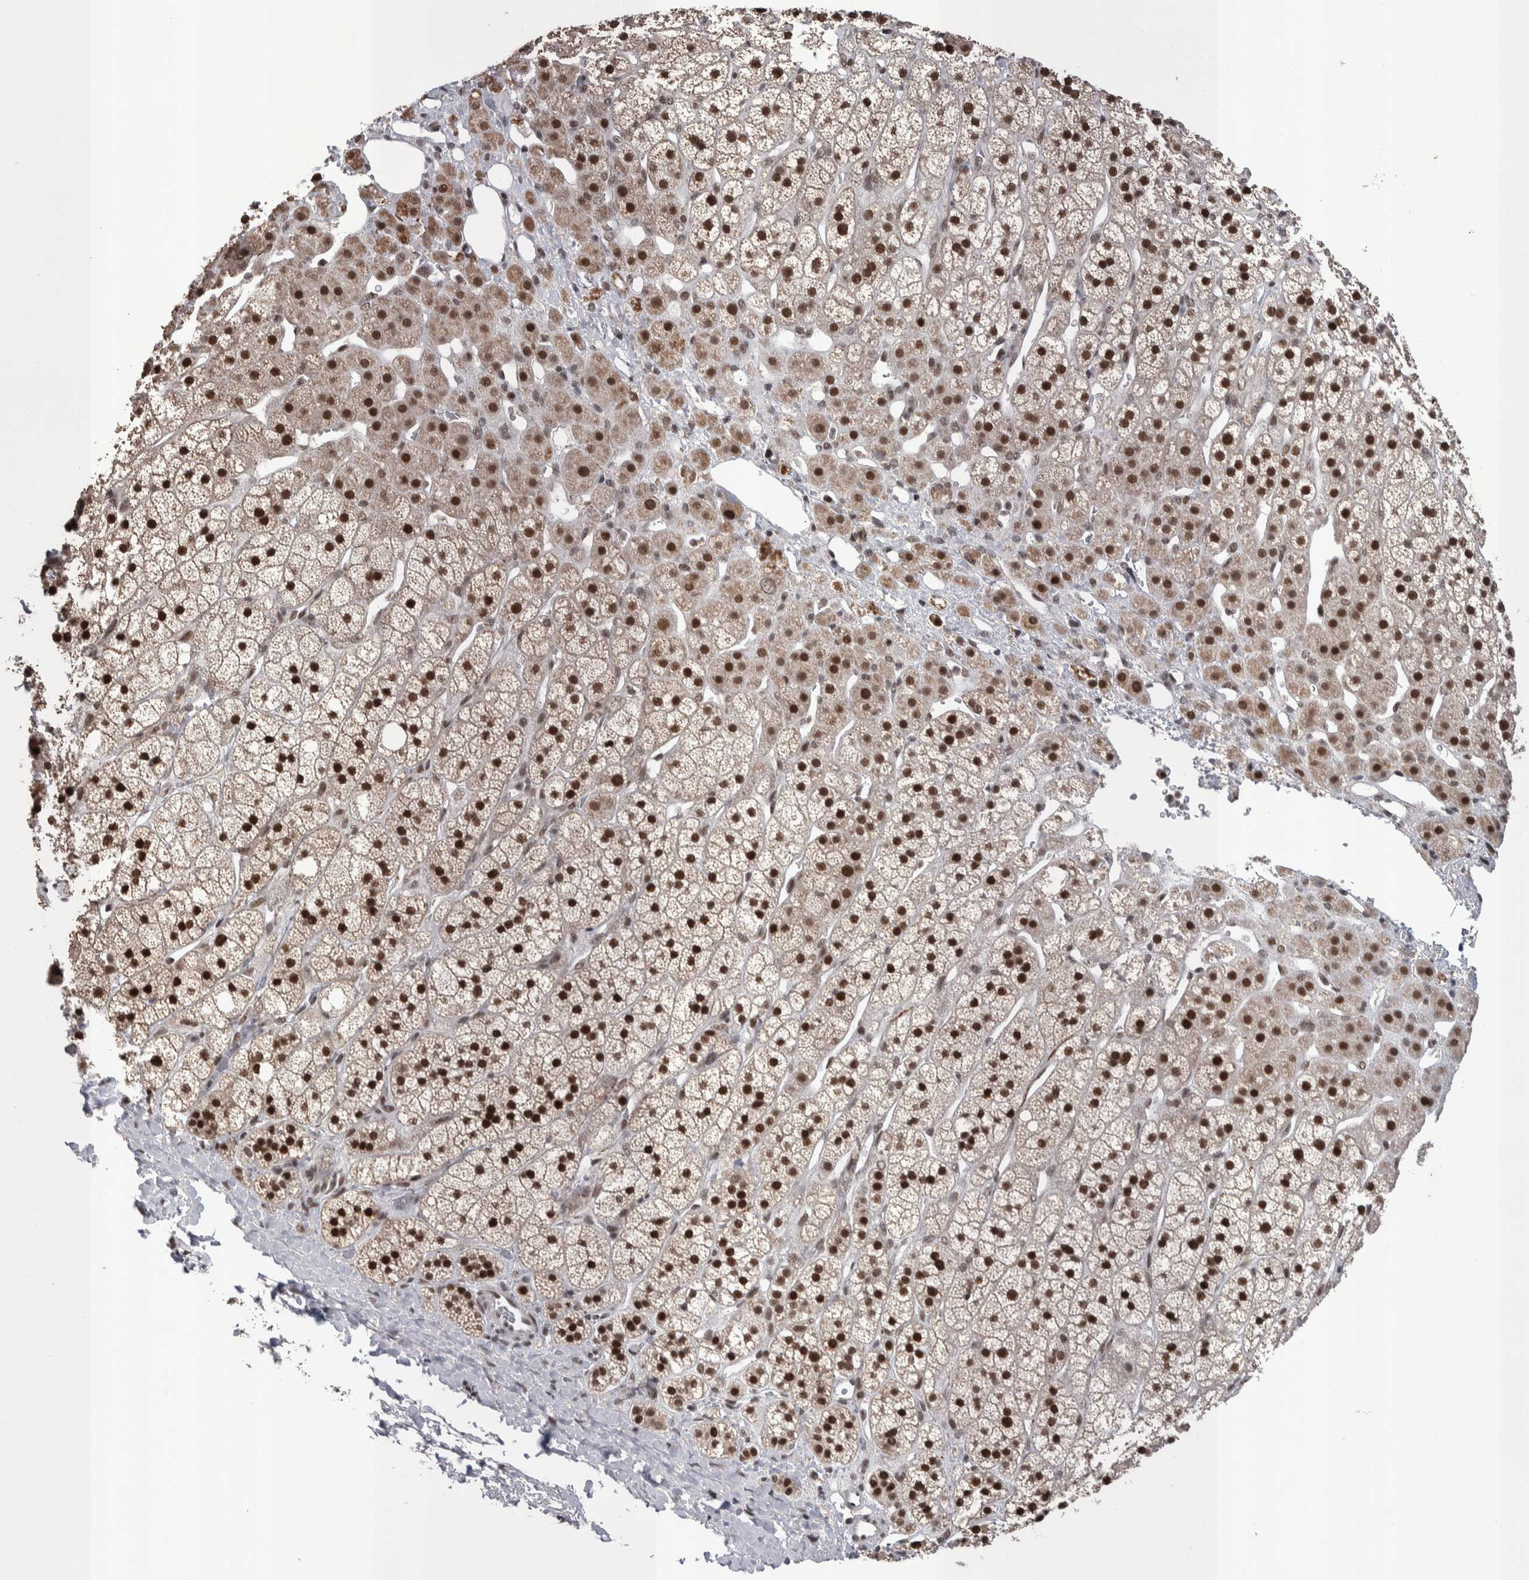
{"staining": {"intensity": "strong", "quantity": ">75%", "location": "cytoplasmic/membranous,nuclear"}, "tissue": "adrenal gland", "cell_type": "Glandular cells", "image_type": "normal", "snomed": [{"axis": "morphology", "description": "Normal tissue, NOS"}, {"axis": "topography", "description": "Adrenal gland"}], "caption": "High-magnification brightfield microscopy of unremarkable adrenal gland stained with DAB (3,3'-diaminobenzidine) (brown) and counterstained with hematoxylin (blue). glandular cells exhibit strong cytoplasmic/membranous,nuclear positivity is appreciated in approximately>75% of cells.", "gene": "DMTF1", "patient": {"sex": "male", "age": 56}}